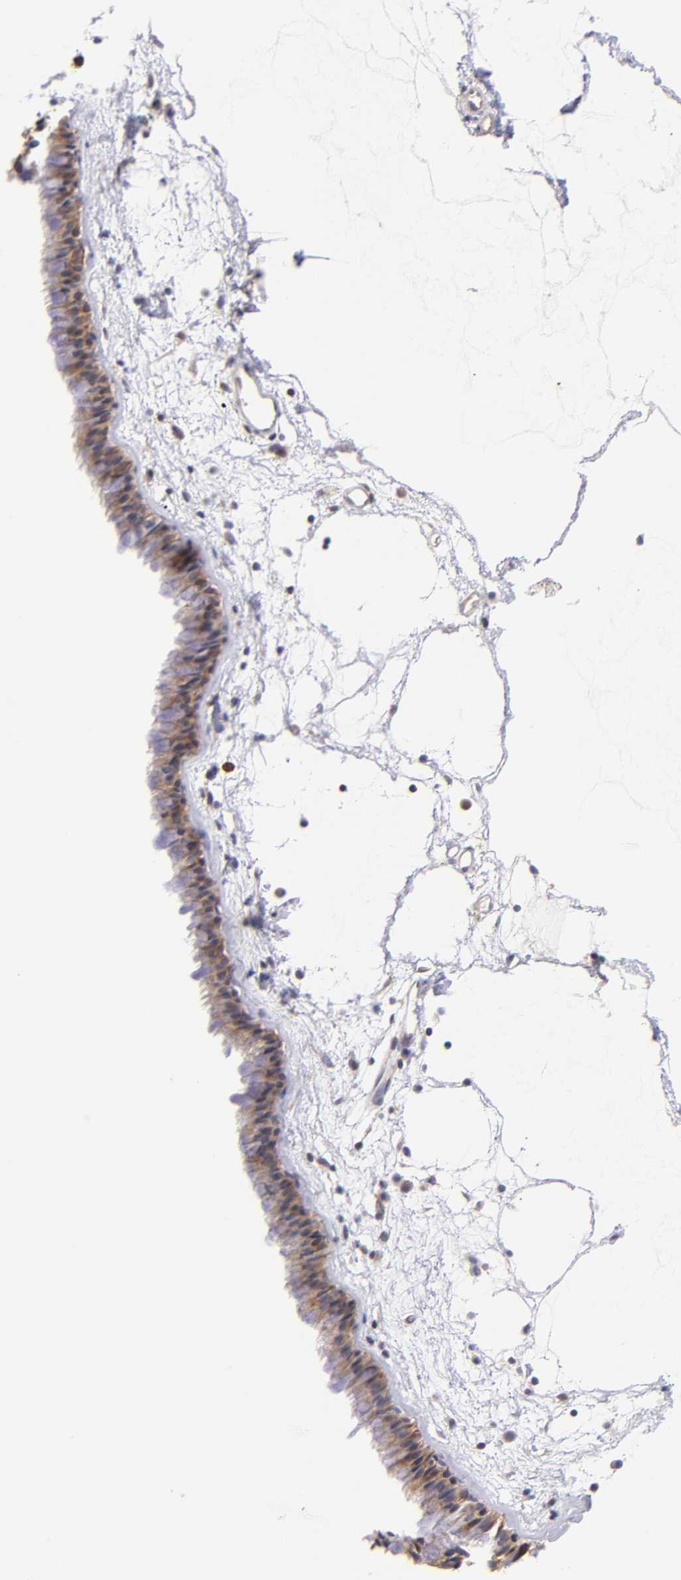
{"staining": {"intensity": "moderate", "quantity": ">75%", "location": "cytoplasmic/membranous,nuclear"}, "tissue": "nasopharynx", "cell_type": "Respiratory epithelial cells", "image_type": "normal", "snomed": [{"axis": "morphology", "description": "Normal tissue, NOS"}, {"axis": "morphology", "description": "Inflammation, NOS"}, {"axis": "topography", "description": "Nasopharynx"}], "caption": "Nasopharynx stained for a protein displays moderate cytoplasmic/membranous,nuclear positivity in respiratory epithelial cells. The protein of interest is stained brown, and the nuclei are stained in blue (DAB (3,3'-diaminobenzidine) IHC with brightfield microscopy, high magnification).", "gene": "YWHAB", "patient": {"sex": "male", "age": 48}}